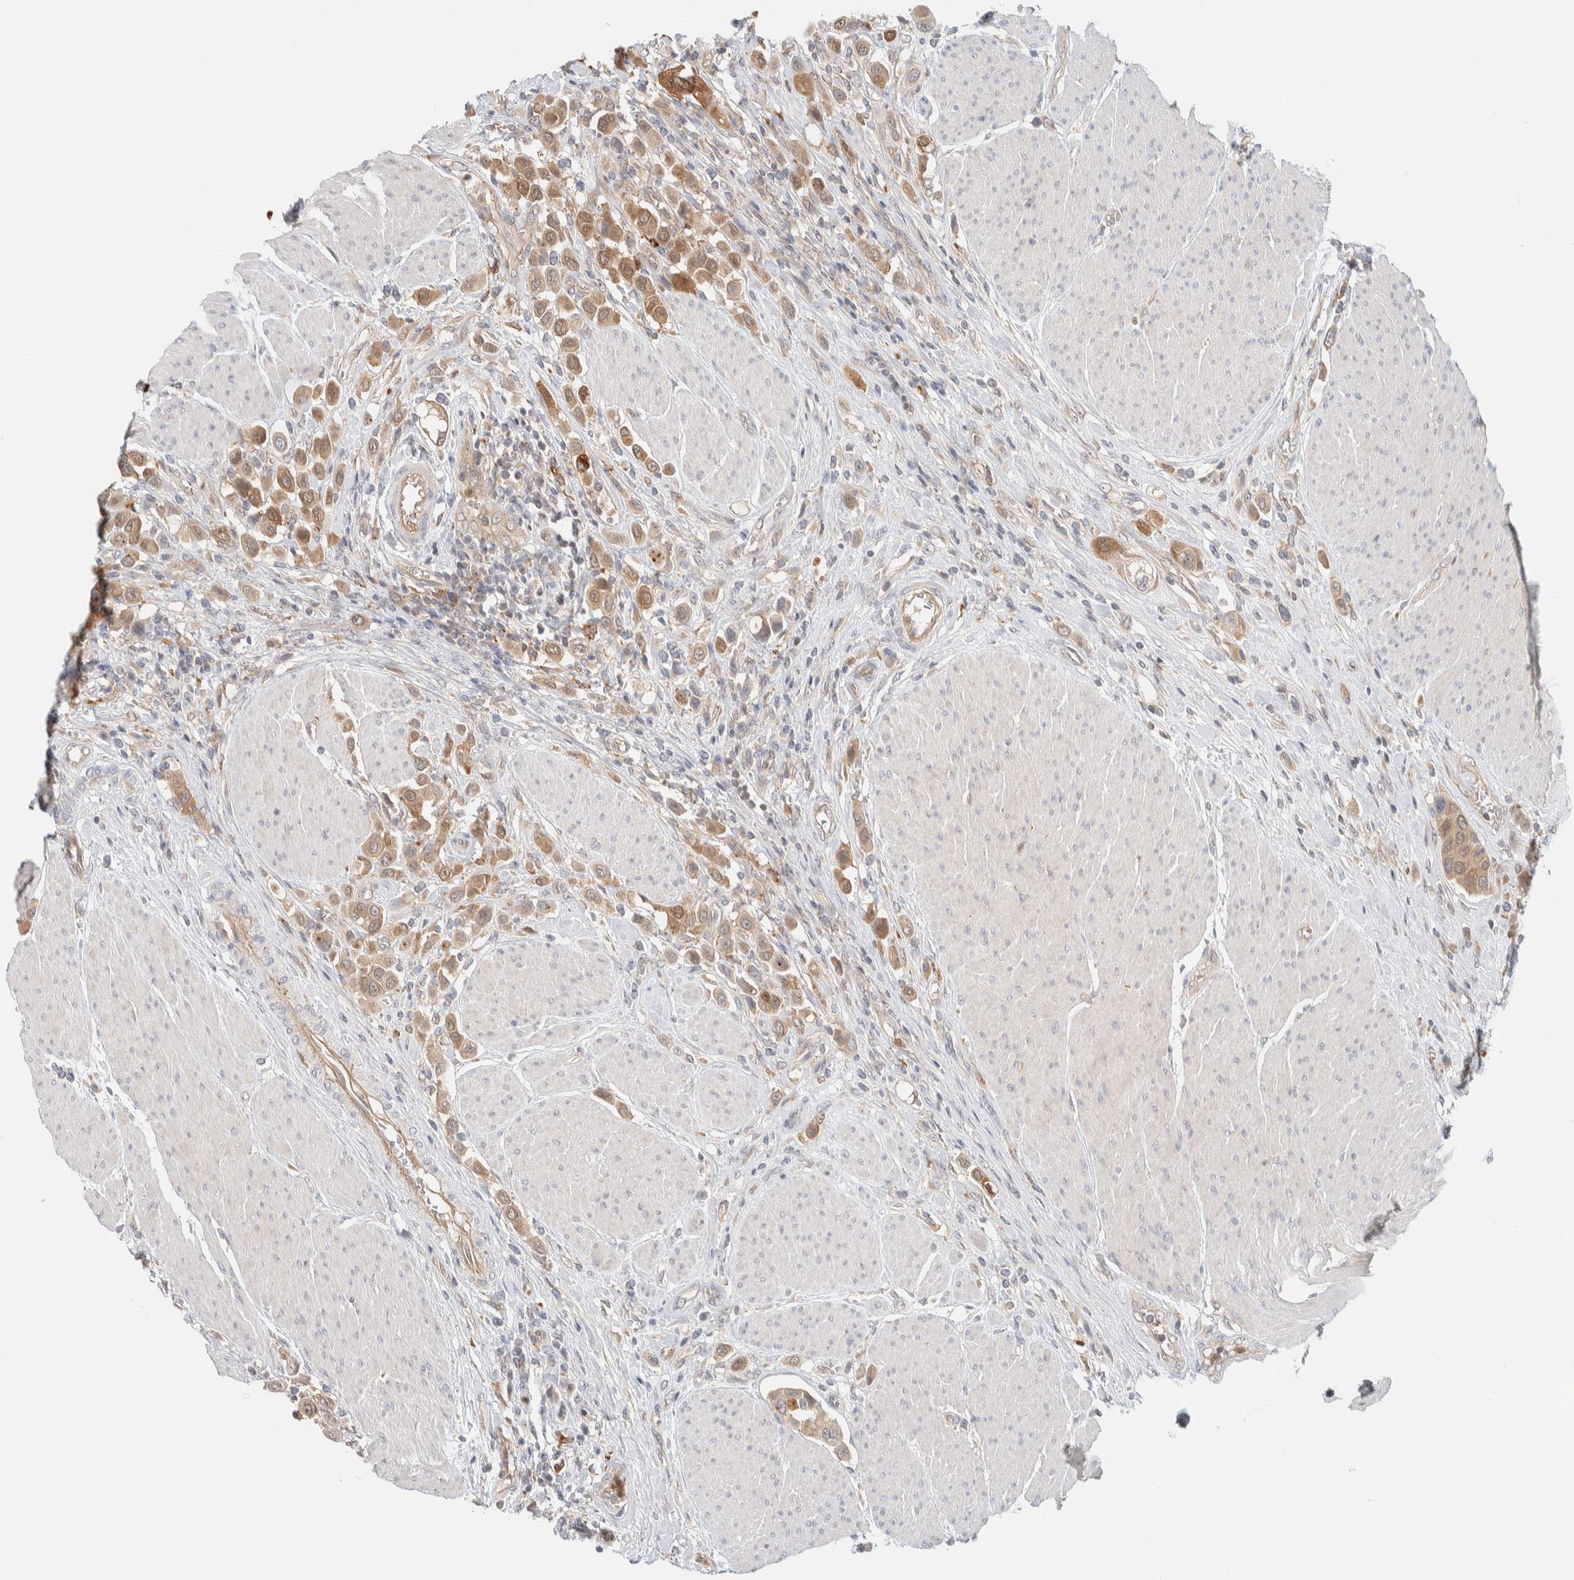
{"staining": {"intensity": "moderate", "quantity": ">75%", "location": "cytoplasmic/membranous"}, "tissue": "urothelial cancer", "cell_type": "Tumor cells", "image_type": "cancer", "snomed": [{"axis": "morphology", "description": "Urothelial carcinoma, High grade"}, {"axis": "topography", "description": "Urinary bladder"}], "caption": "A micrograph of high-grade urothelial carcinoma stained for a protein demonstrates moderate cytoplasmic/membranous brown staining in tumor cells.", "gene": "GCLM", "patient": {"sex": "male", "age": 50}}